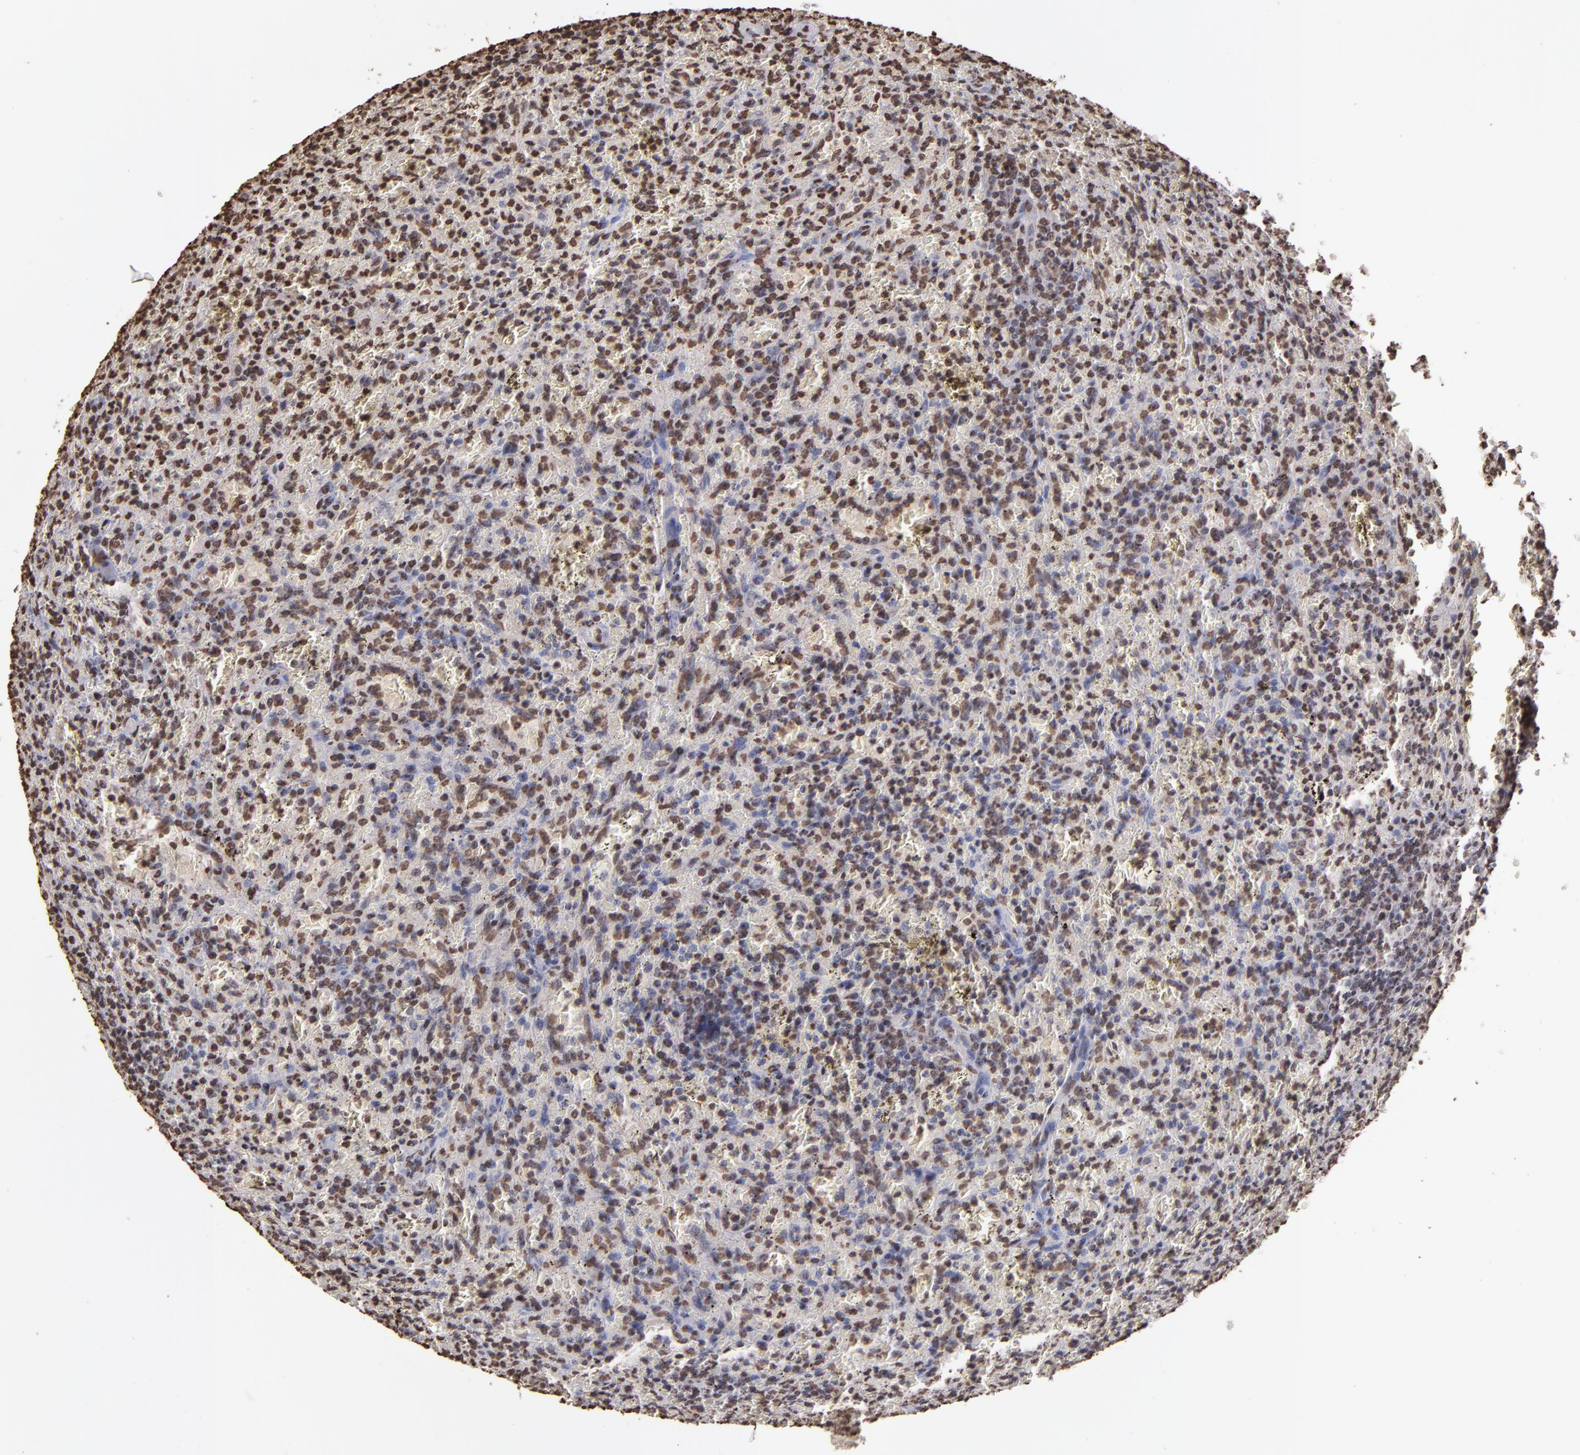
{"staining": {"intensity": "moderate", "quantity": "25%-75%", "location": "nuclear"}, "tissue": "lymphoma", "cell_type": "Tumor cells", "image_type": "cancer", "snomed": [{"axis": "morphology", "description": "Malignant lymphoma, non-Hodgkin's type, Low grade"}, {"axis": "topography", "description": "Spleen"}], "caption": "Malignant lymphoma, non-Hodgkin's type (low-grade) tissue shows moderate nuclear expression in approximately 25%-75% of tumor cells, visualized by immunohistochemistry. (Brightfield microscopy of DAB IHC at high magnification).", "gene": "LBX1", "patient": {"sex": "female", "age": 64}}